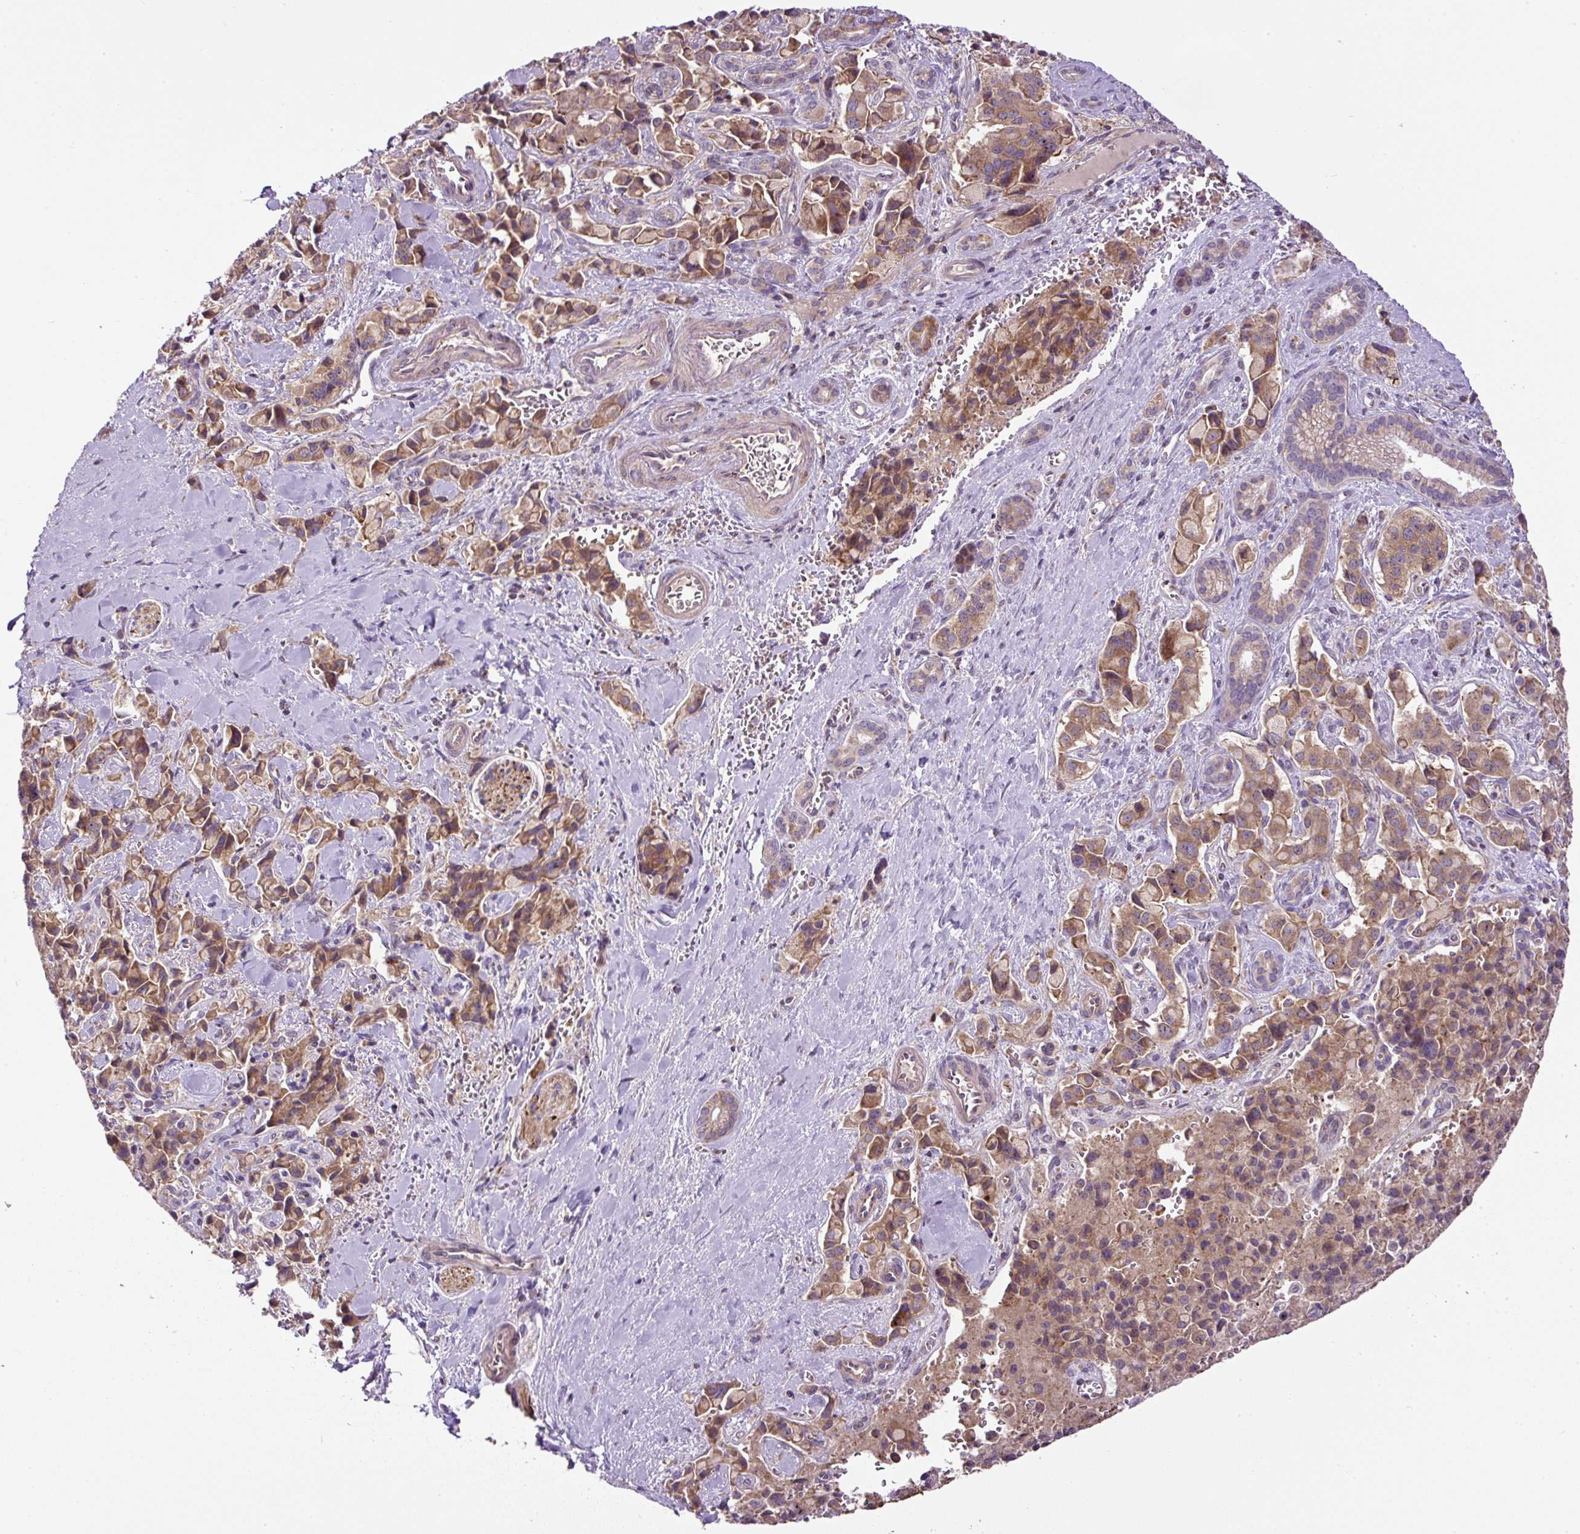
{"staining": {"intensity": "moderate", "quantity": ">75%", "location": "cytoplasmic/membranous"}, "tissue": "pancreatic cancer", "cell_type": "Tumor cells", "image_type": "cancer", "snomed": [{"axis": "morphology", "description": "Adenocarcinoma, NOS"}, {"axis": "topography", "description": "Pancreas"}], "caption": "Immunohistochemistry (IHC) histopathology image of neoplastic tissue: pancreatic adenocarcinoma stained using immunohistochemistry displays medium levels of moderate protein expression localized specifically in the cytoplasmic/membranous of tumor cells, appearing as a cytoplasmic/membranous brown color.", "gene": "ZNF547", "patient": {"sex": "male", "age": 65}}